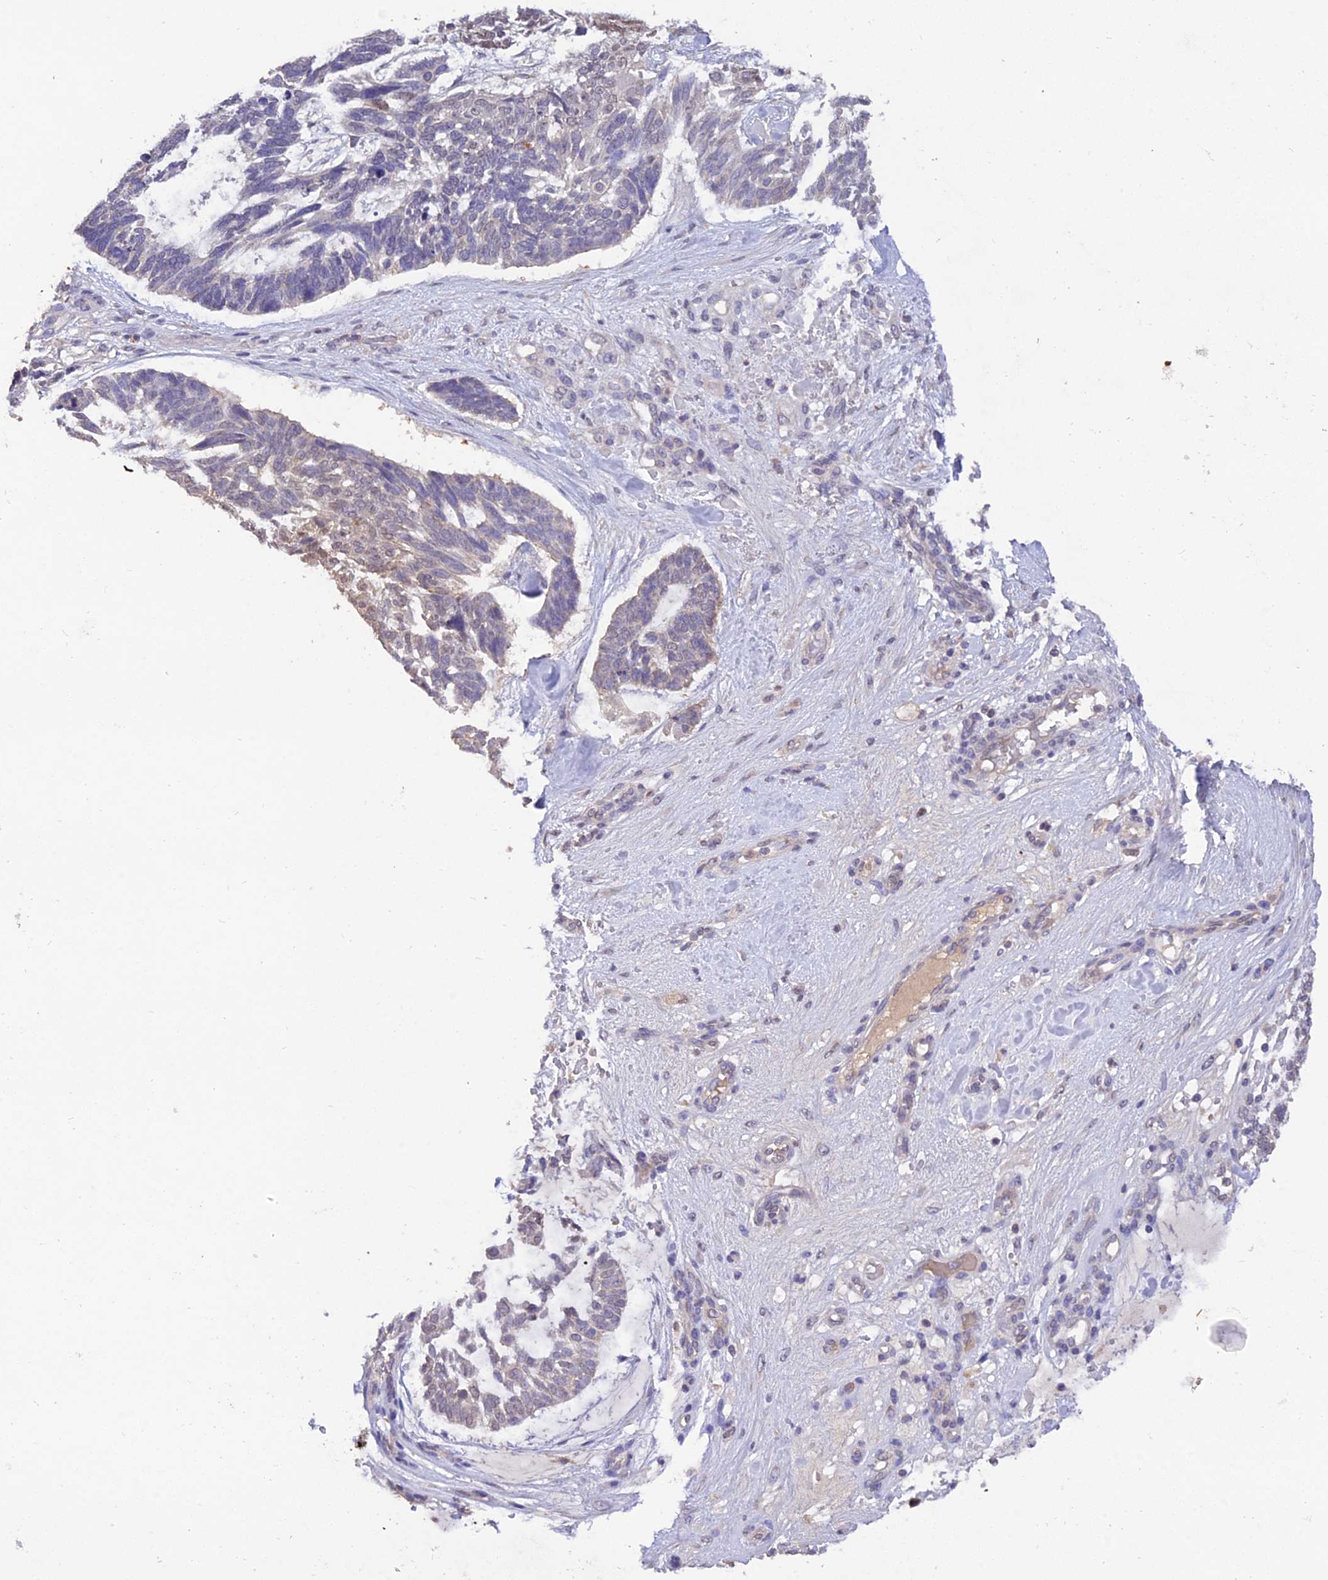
{"staining": {"intensity": "moderate", "quantity": "25%-75%", "location": "nuclear"}, "tissue": "skin cancer", "cell_type": "Tumor cells", "image_type": "cancer", "snomed": [{"axis": "morphology", "description": "Basal cell carcinoma"}, {"axis": "topography", "description": "Skin"}], "caption": "Skin cancer tissue exhibits moderate nuclear expression in about 25%-75% of tumor cells", "gene": "PGK1", "patient": {"sex": "male", "age": 88}}